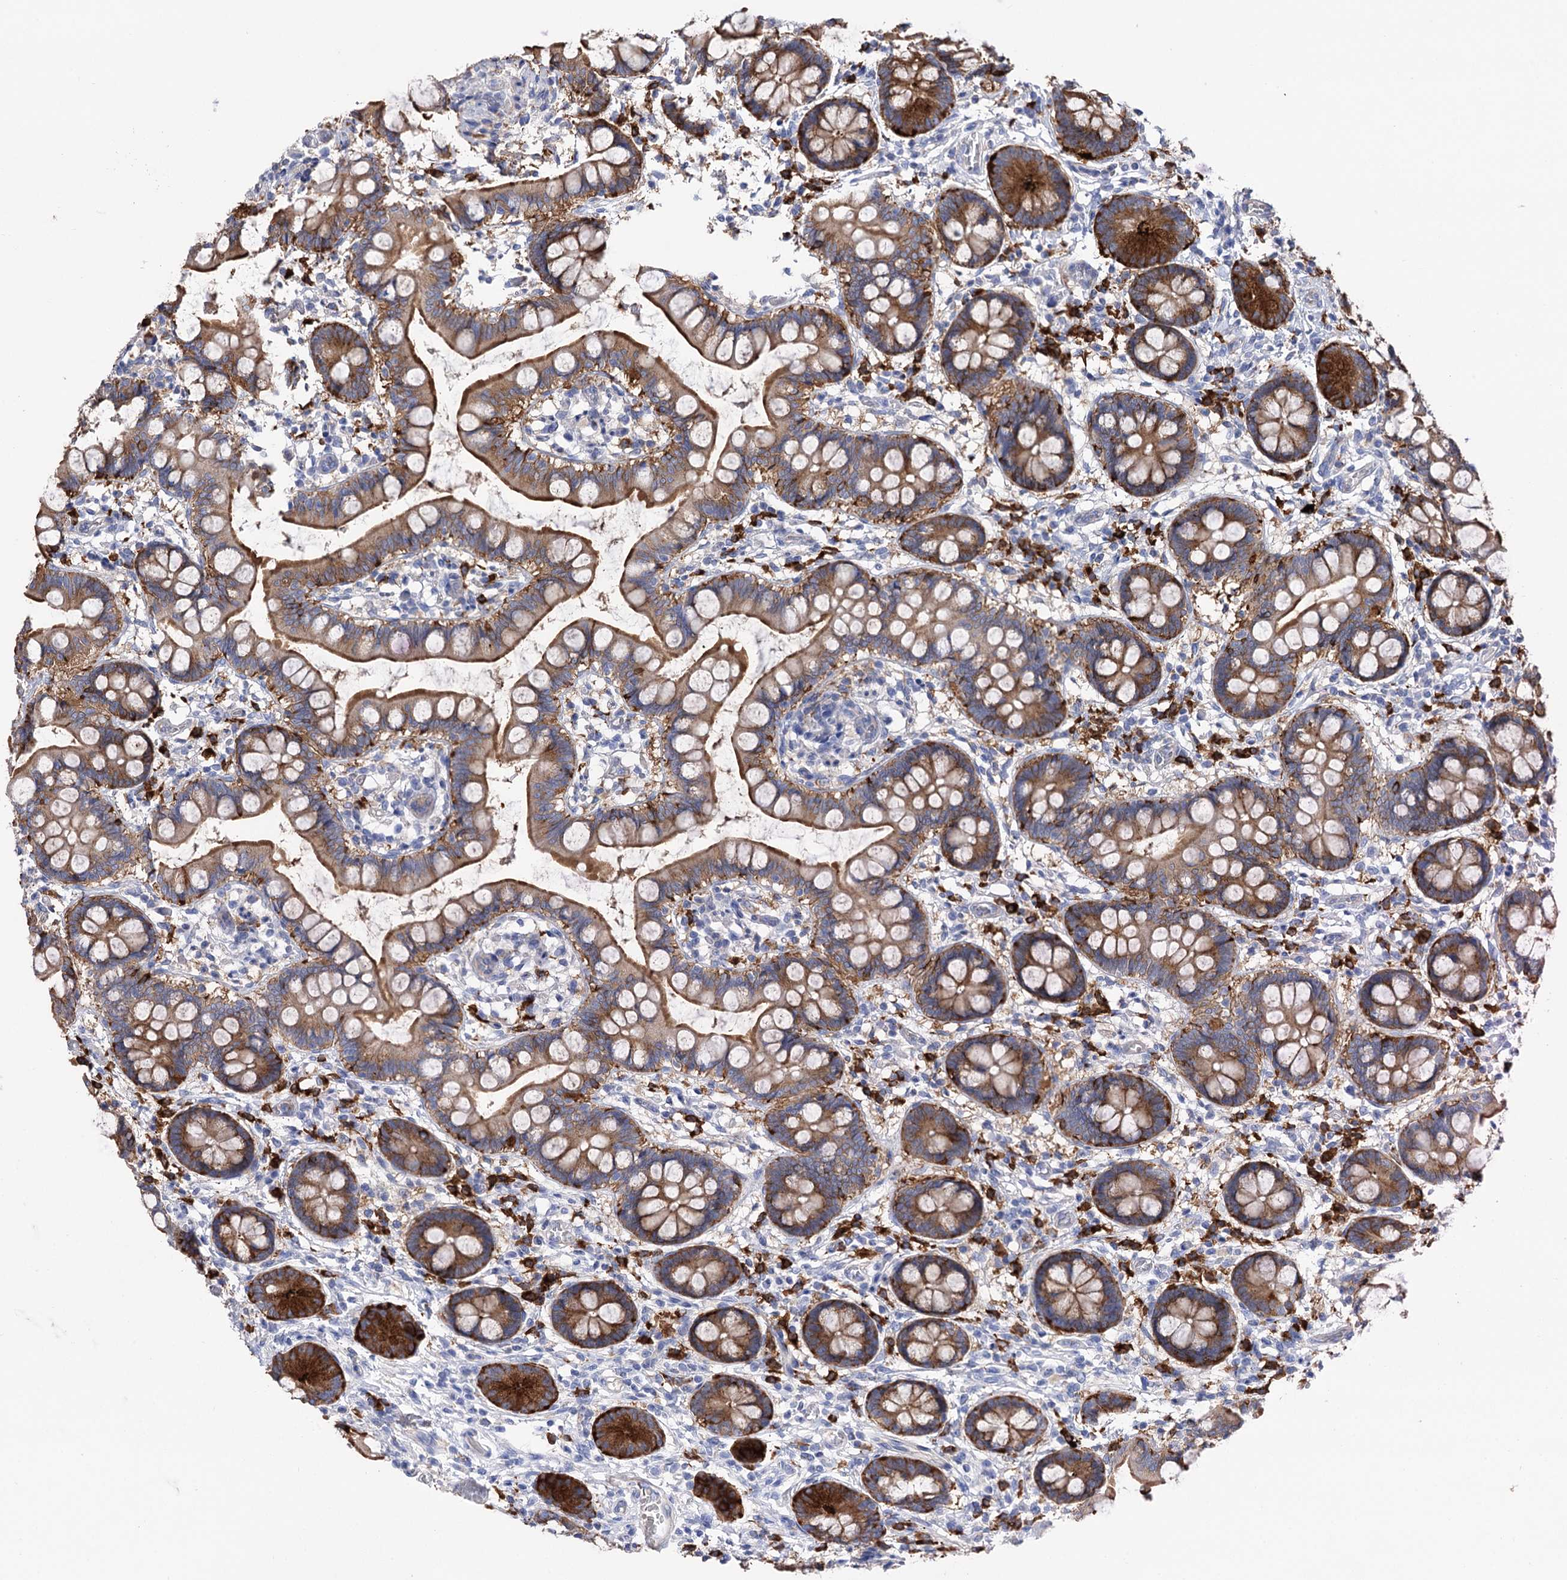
{"staining": {"intensity": "strong", "quantity": ">75%", "location": "cytoplasmic/membranous"}, "tissue": "small intestine", "cell_type": "Glandular cells", "image_type": "normal", "snomed": [{"axis": "morphology", "description": "Normal tissue, NOS"}, {"axis": "topography", "description": "Small intestine"}], "caption": "Protein analysis of unremarkable small intestine displays strong cytoplasmic/membranous positivity in about >75% of glandular cells. Using DAB (3,3'-diaminobenzidine) (brown) and hematoxylin (blue) stains, captured at high magnification using brightfield microscopy.", "gene": "BBS4", "patient": {"sex": "male", "age": 52}}